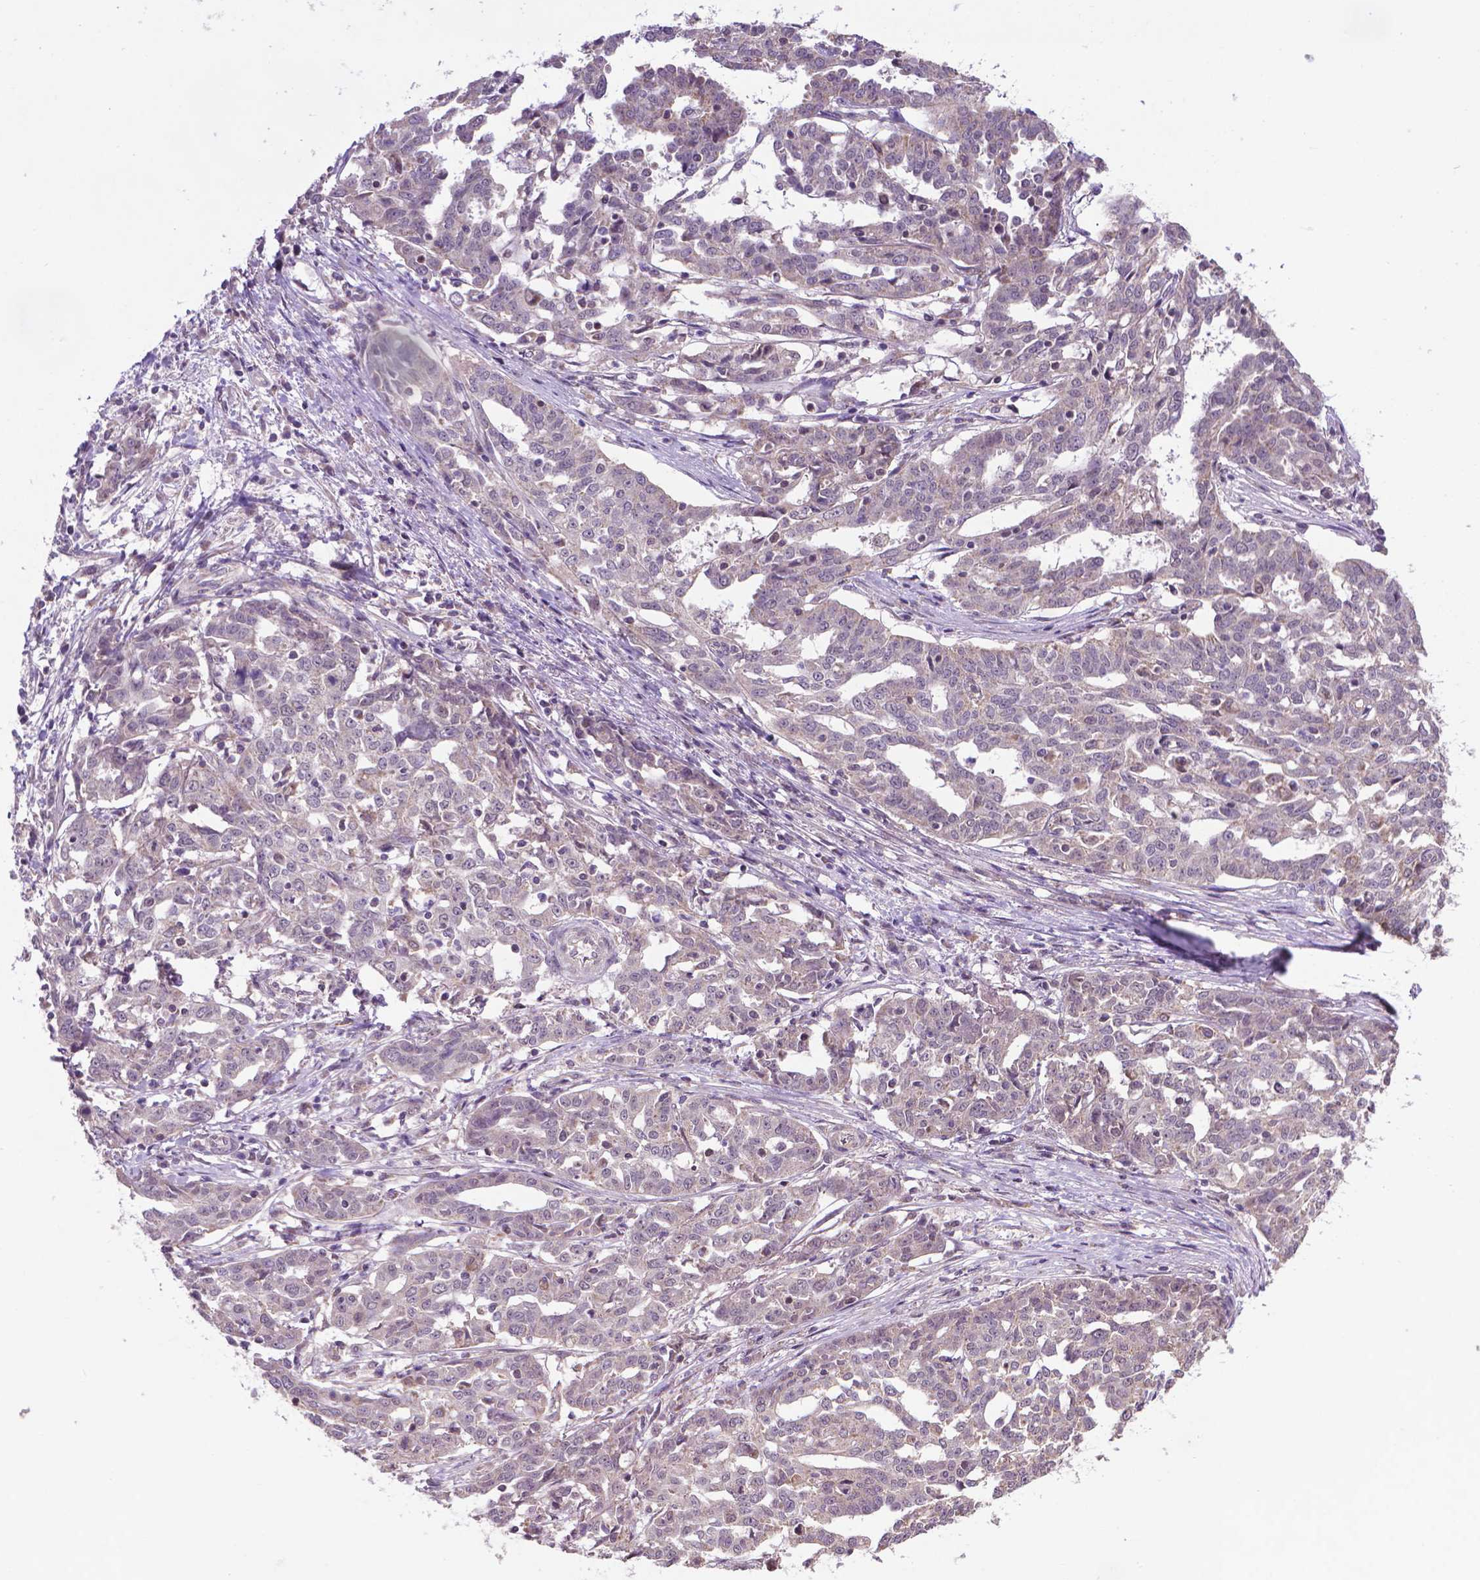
{"staining": {"intensity": "negative", "quantity": "none", "location": "none"}, "tissue": "ovarian cancer", "cell_type": "Tumor cells", "image_type": "cancer", "snomed": [{"axis": "morphology", "description": "Cystadenocarcinoma, serous, NOS"}, {"axis": "topography", "description": "Ovary"}], "caption": "An immunohistochemistry photomicrograph of ovarian serous cystadenocarcinoma is shown. There is no staining in tumor cells of ovarian serous cystadenocarcinoma.", "gene": "GPR63", "patient": {"sex": "female", "age": 67}}